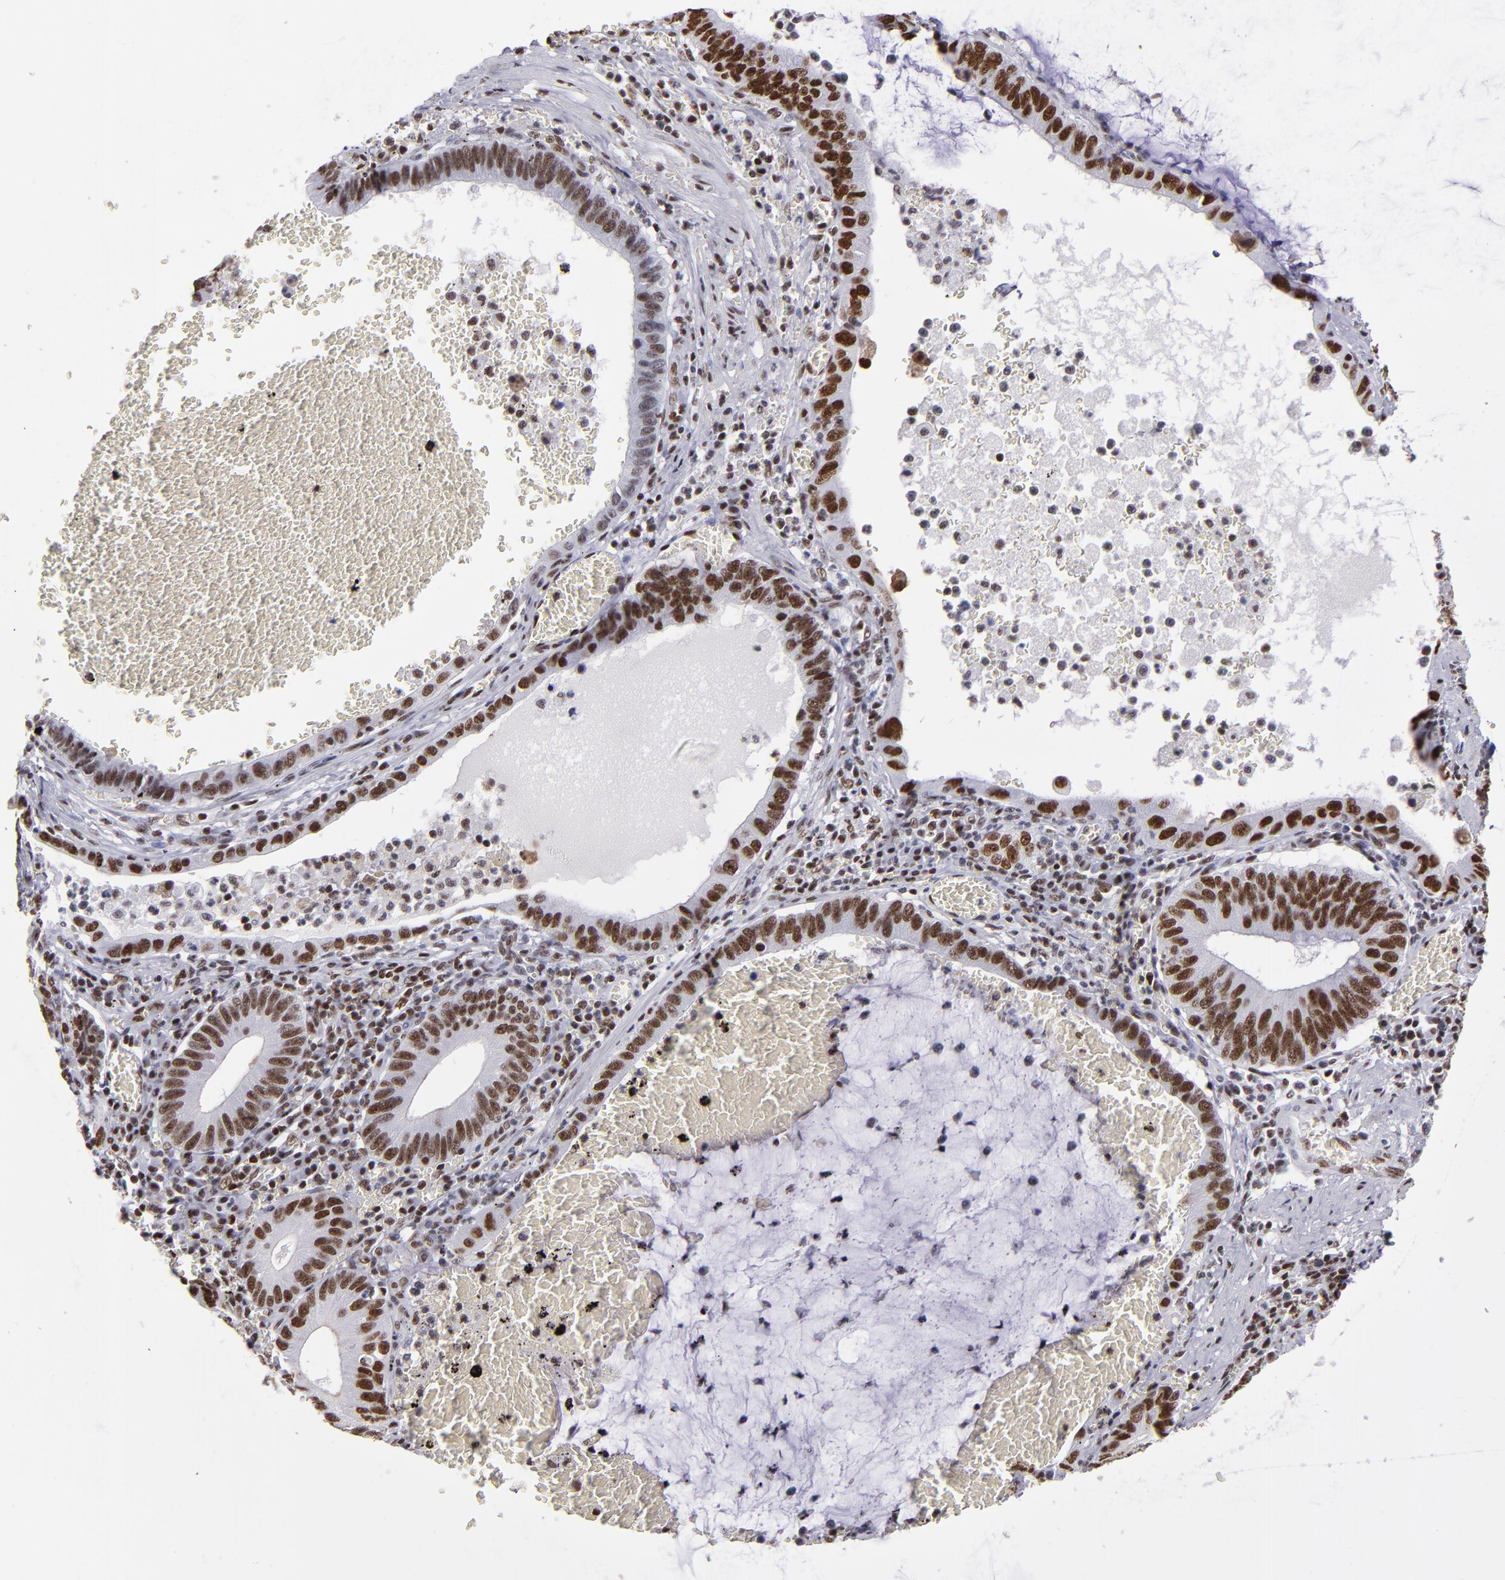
{"staining": {"intensity": "strong", "quantity": ">75%", "location": "nuclear"}, "tissue": "stomach cancer", "cell_type": "Tumor cells", "image_type": "cancer", "snomed": [{"axis": "morphology", "description": "Adenocarcinoma, NOS"}, {"axis": "topography", "description": "Stomach"}, {"axis": "topography", "description": "Gastric cardia"}], "caption": "A brown stain labels strong nuclear positivity of a protein in stomach adenocarcinoma tumor cells.", "gene": "TERF2", "patient": {"sex": "male", "age": 59}}